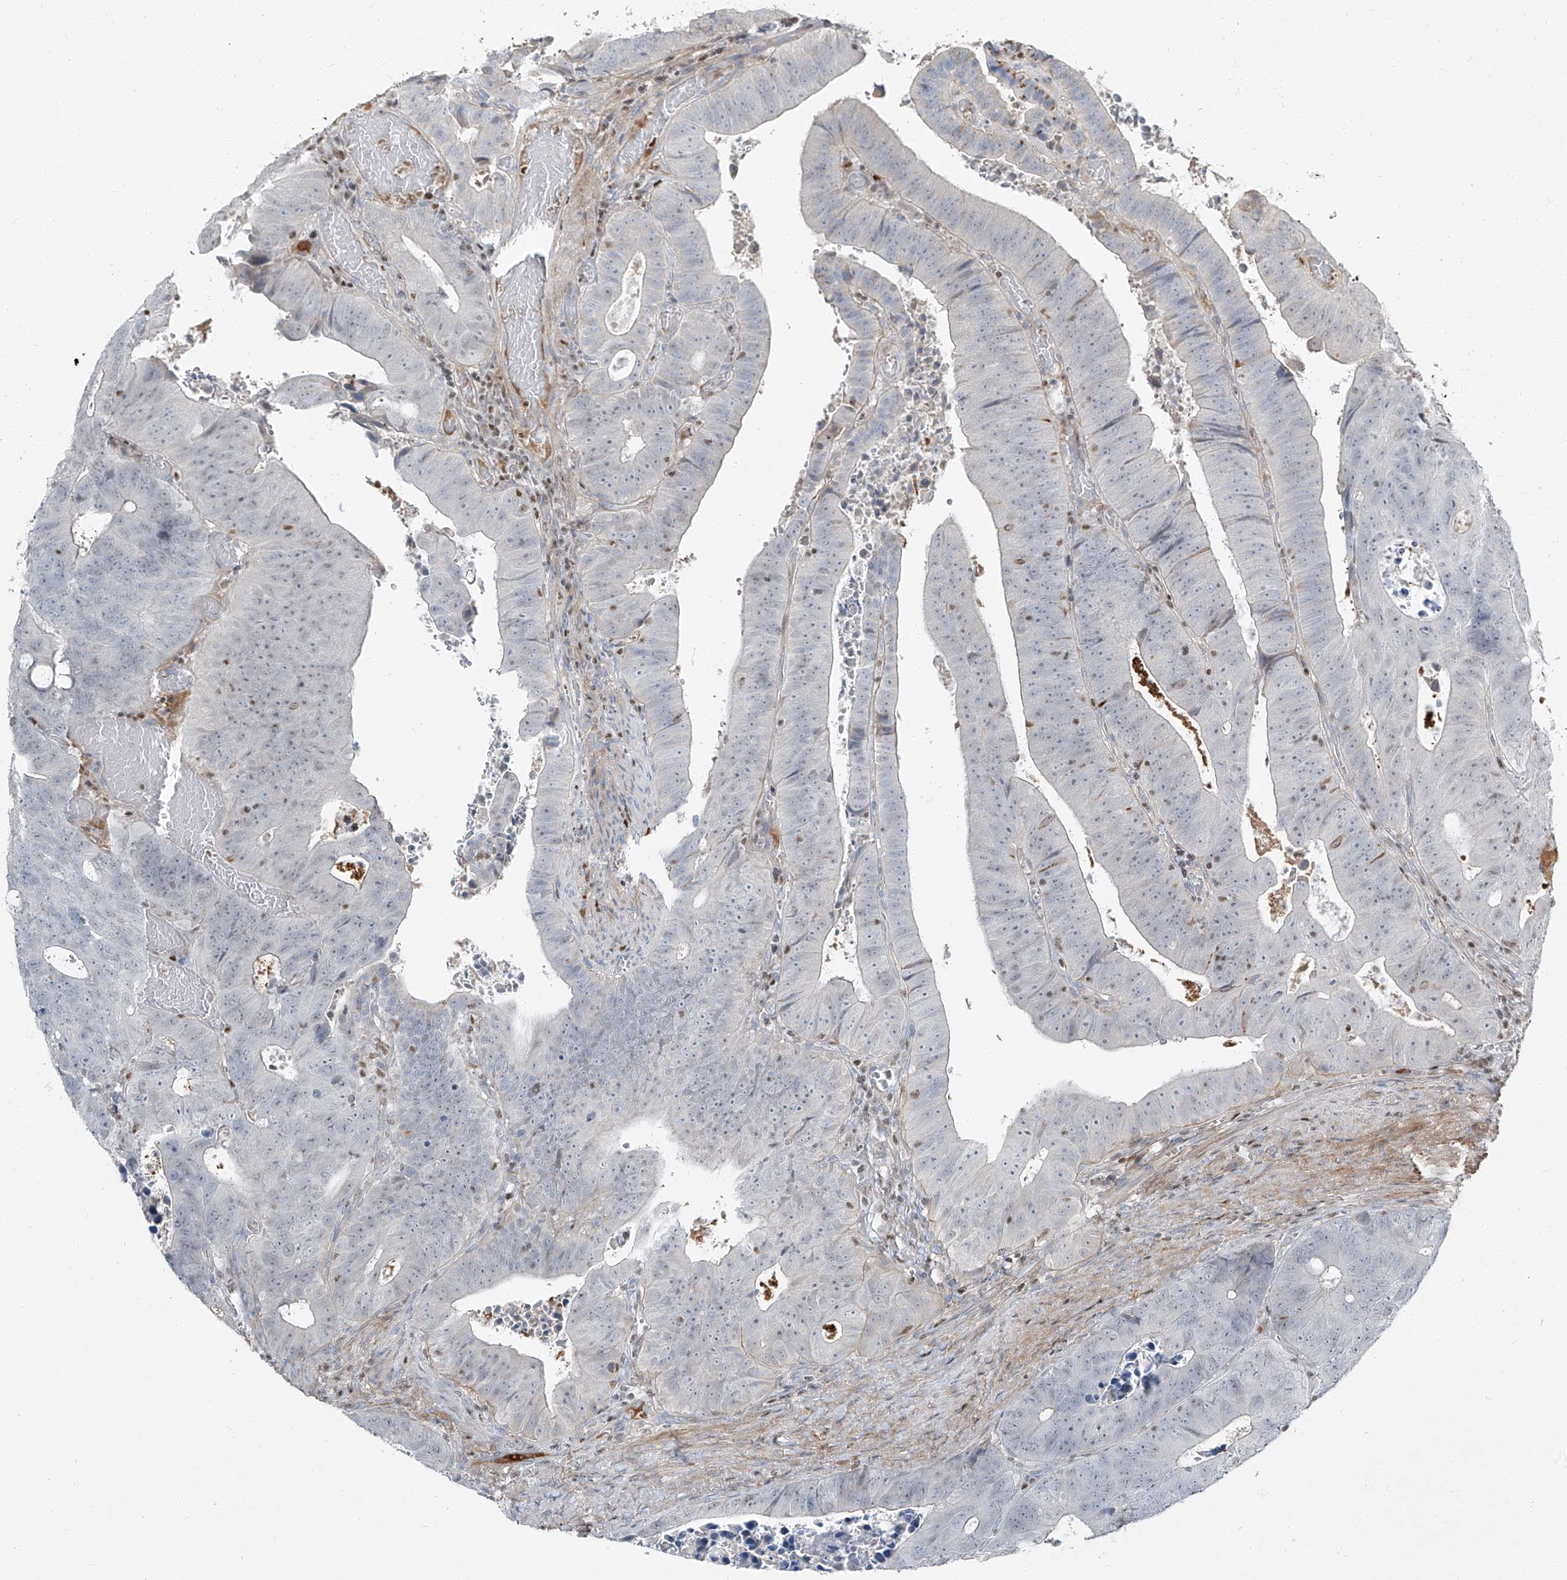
{"staining": {"intensity": "negative", "quantity": "none", "location": "none"}, "tissue": "colorectal cancer", "cell_type": "Tumor cells", "image_type": "cancer", "snomed": [{"axis": "morphology", "description": "Adenocarcinoma, NOS"}, {"axis": "topography", "description": "Colon"}], "caption": "Tumor cells show no significant positivity in colorectal cancer (adenocarcinoma).", "gene": "HOXA3", "patient": {"sex": "male", "age": 87}}